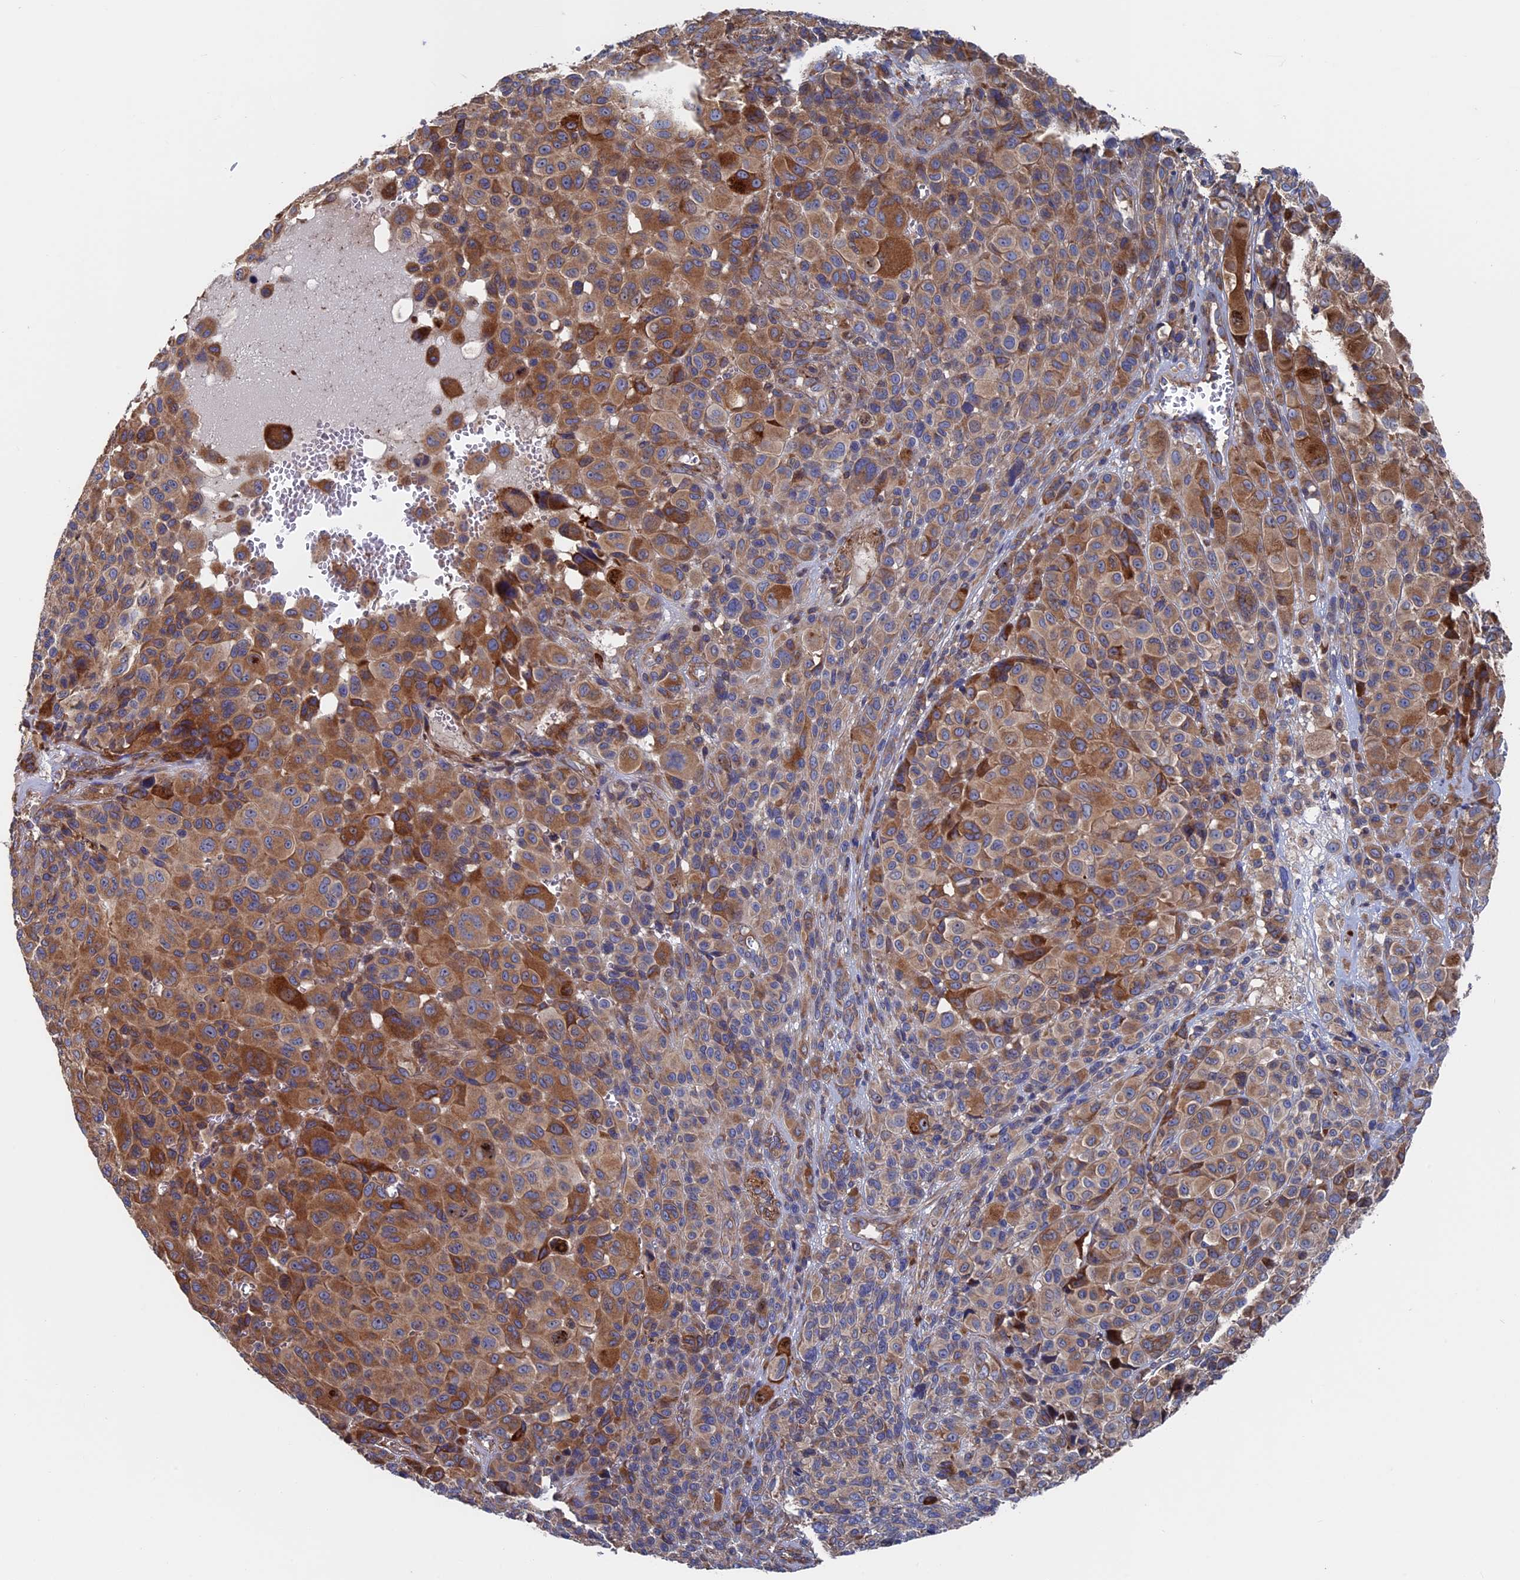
{"staining": {"intensity": "moderate", "quantity": ">75%", "location": "cytoplasmic/membranous"}, "tissue": "melanoma", "cell_type": "Tumor cells", "image_type": "cancer", "snomed": [{"axis": "morphology", "description": "Malignant melanoma, NOS"}, {"axis": "topography", "description": "Skin of trunk"}], "caption": "About >75% of tumor cells in melanoma demonstrate moderate cytoplasmic/membranous protein positivity as visualized by brown immunohistochemical staining.", "gene": "DNAJC3", "patient": {"sex": "male", "age": 71}}